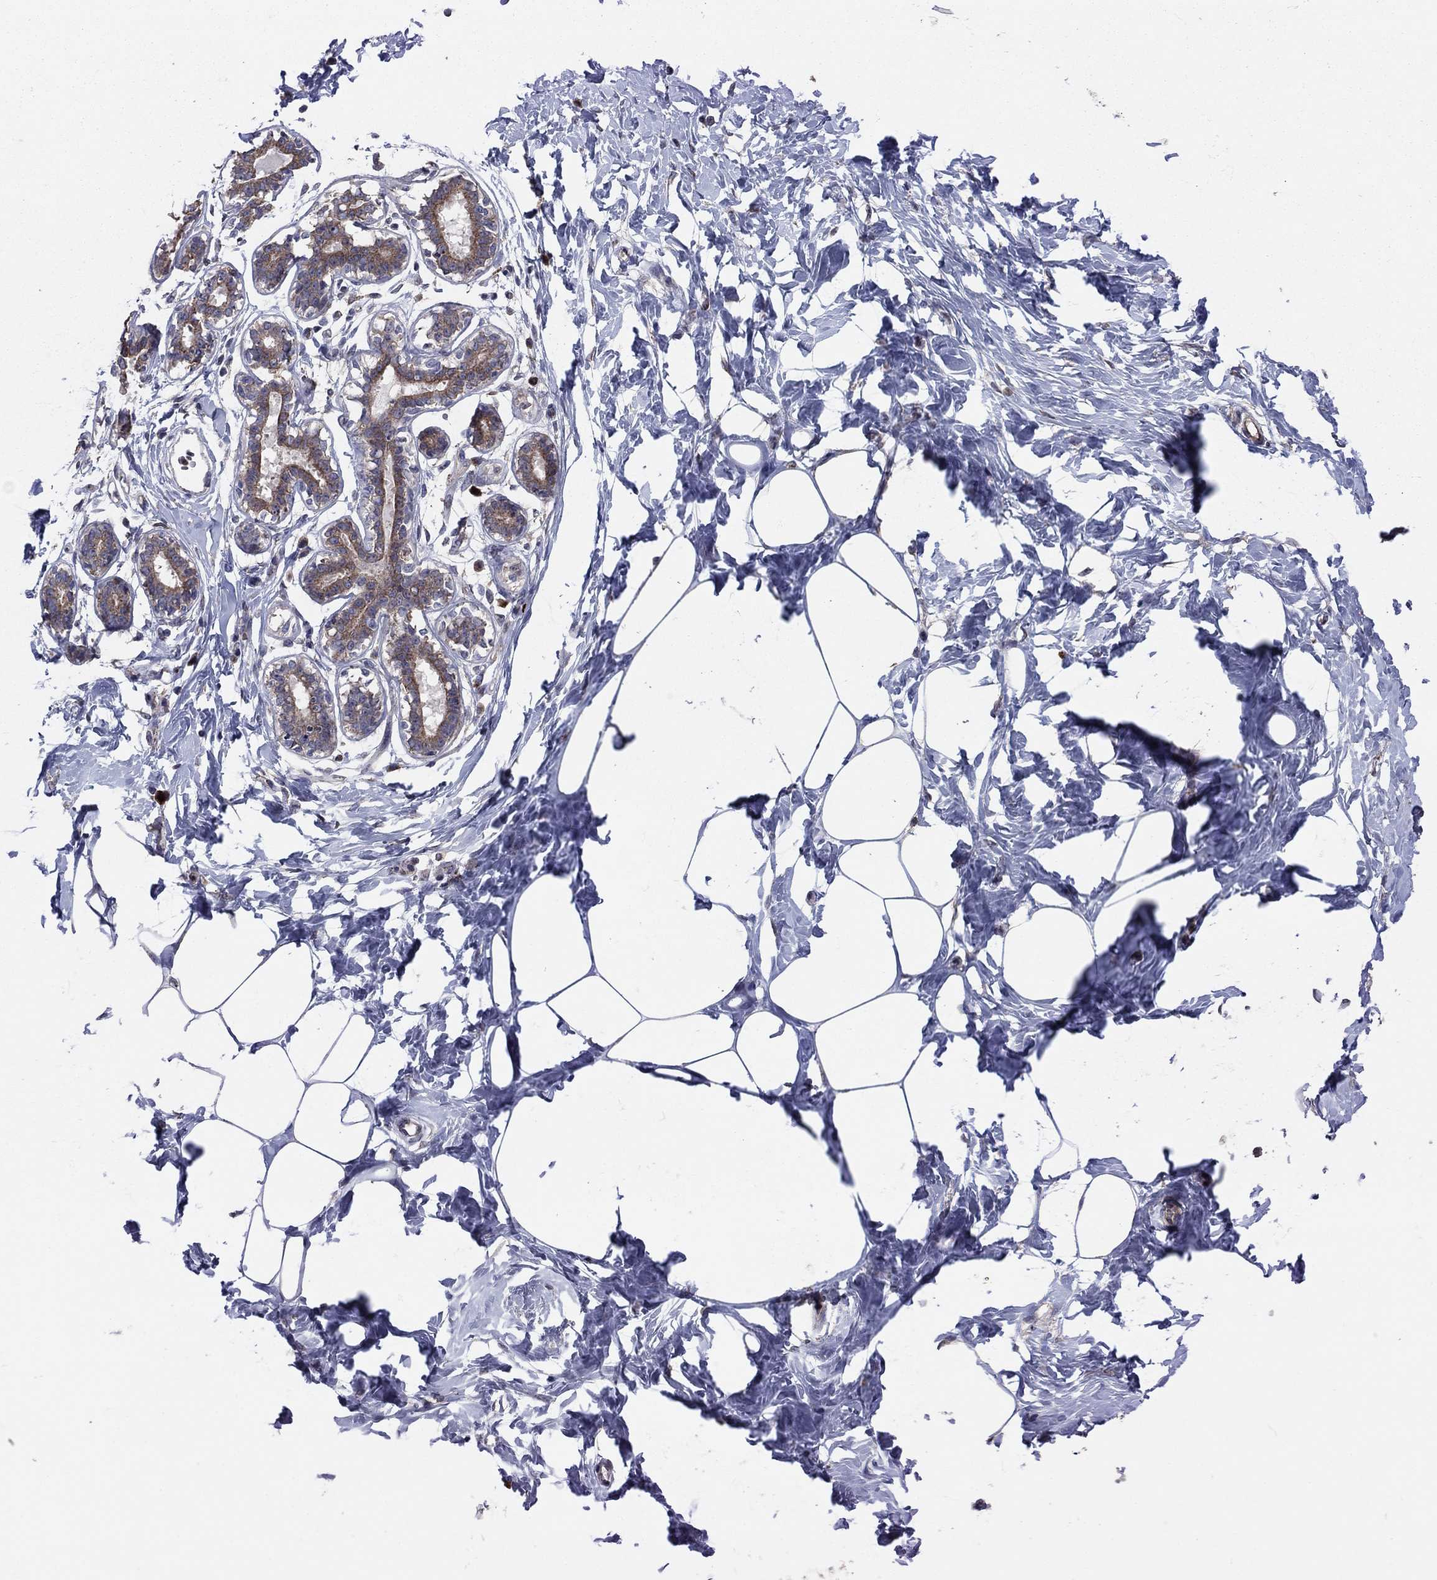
{"staining": {"intensity": "negative", "quantity": "none", "location": "none"}, "tissue": "breast", "cell_type": "Adipocytes", "image_type": "normal", "snomed": [{"axis": "morphology", "description": "Normal tissue, NOS"}, {"axis": "morphology", "description": "Lobular carcinoma, in situ"}, {"axis": "topography", "description": "Breast"}], "caption": "Immunohistochemistry (IHC) micrograph of normal human breast stained for a protein (brown), which demonstrates no positivity in adipocytes. (Brightfield microscopy of DAB (3,3'-diaminobenzidine) immunohistochemistry (IHC) at high magnification).", "gene": "MEA1", "patient": {"sex": "female", "age": 35}}